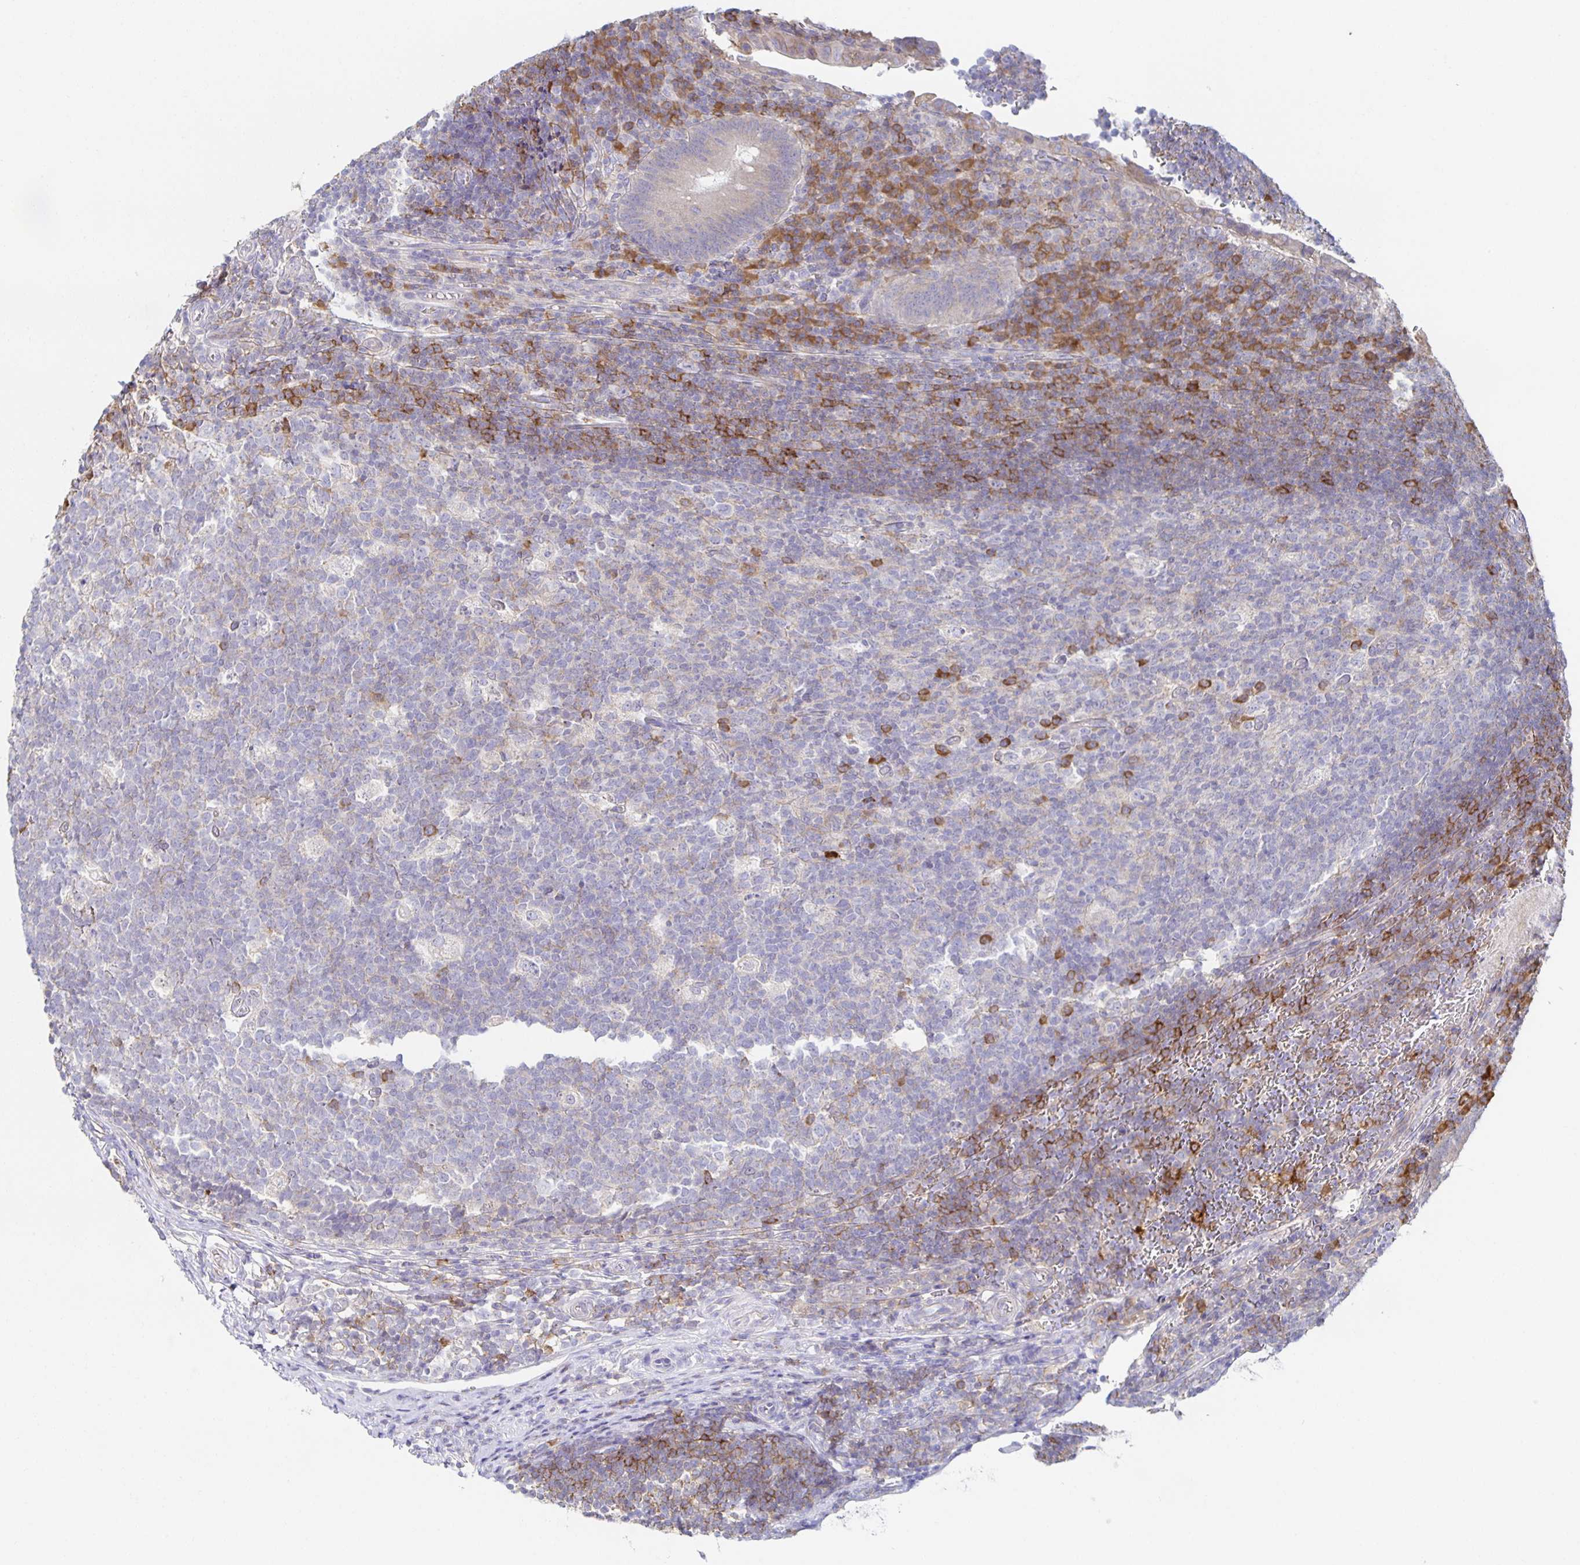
{"staining": {"intensity": "negative", "quantity": "none", "location": "none"}, "tissue": "appendix", "cell_type": "Glandular cells", "image_type": "normal", "snomed": [{"axis": "morphology", "description": "Normal tissue, NOS"}, {"axis": "topography", "description": "Appendix"}], "caption": "IHC of benign human appendix reveals no expression in glandular cells.", "gene": "BAD", "patient": {"sex": "male", "age": 18}}